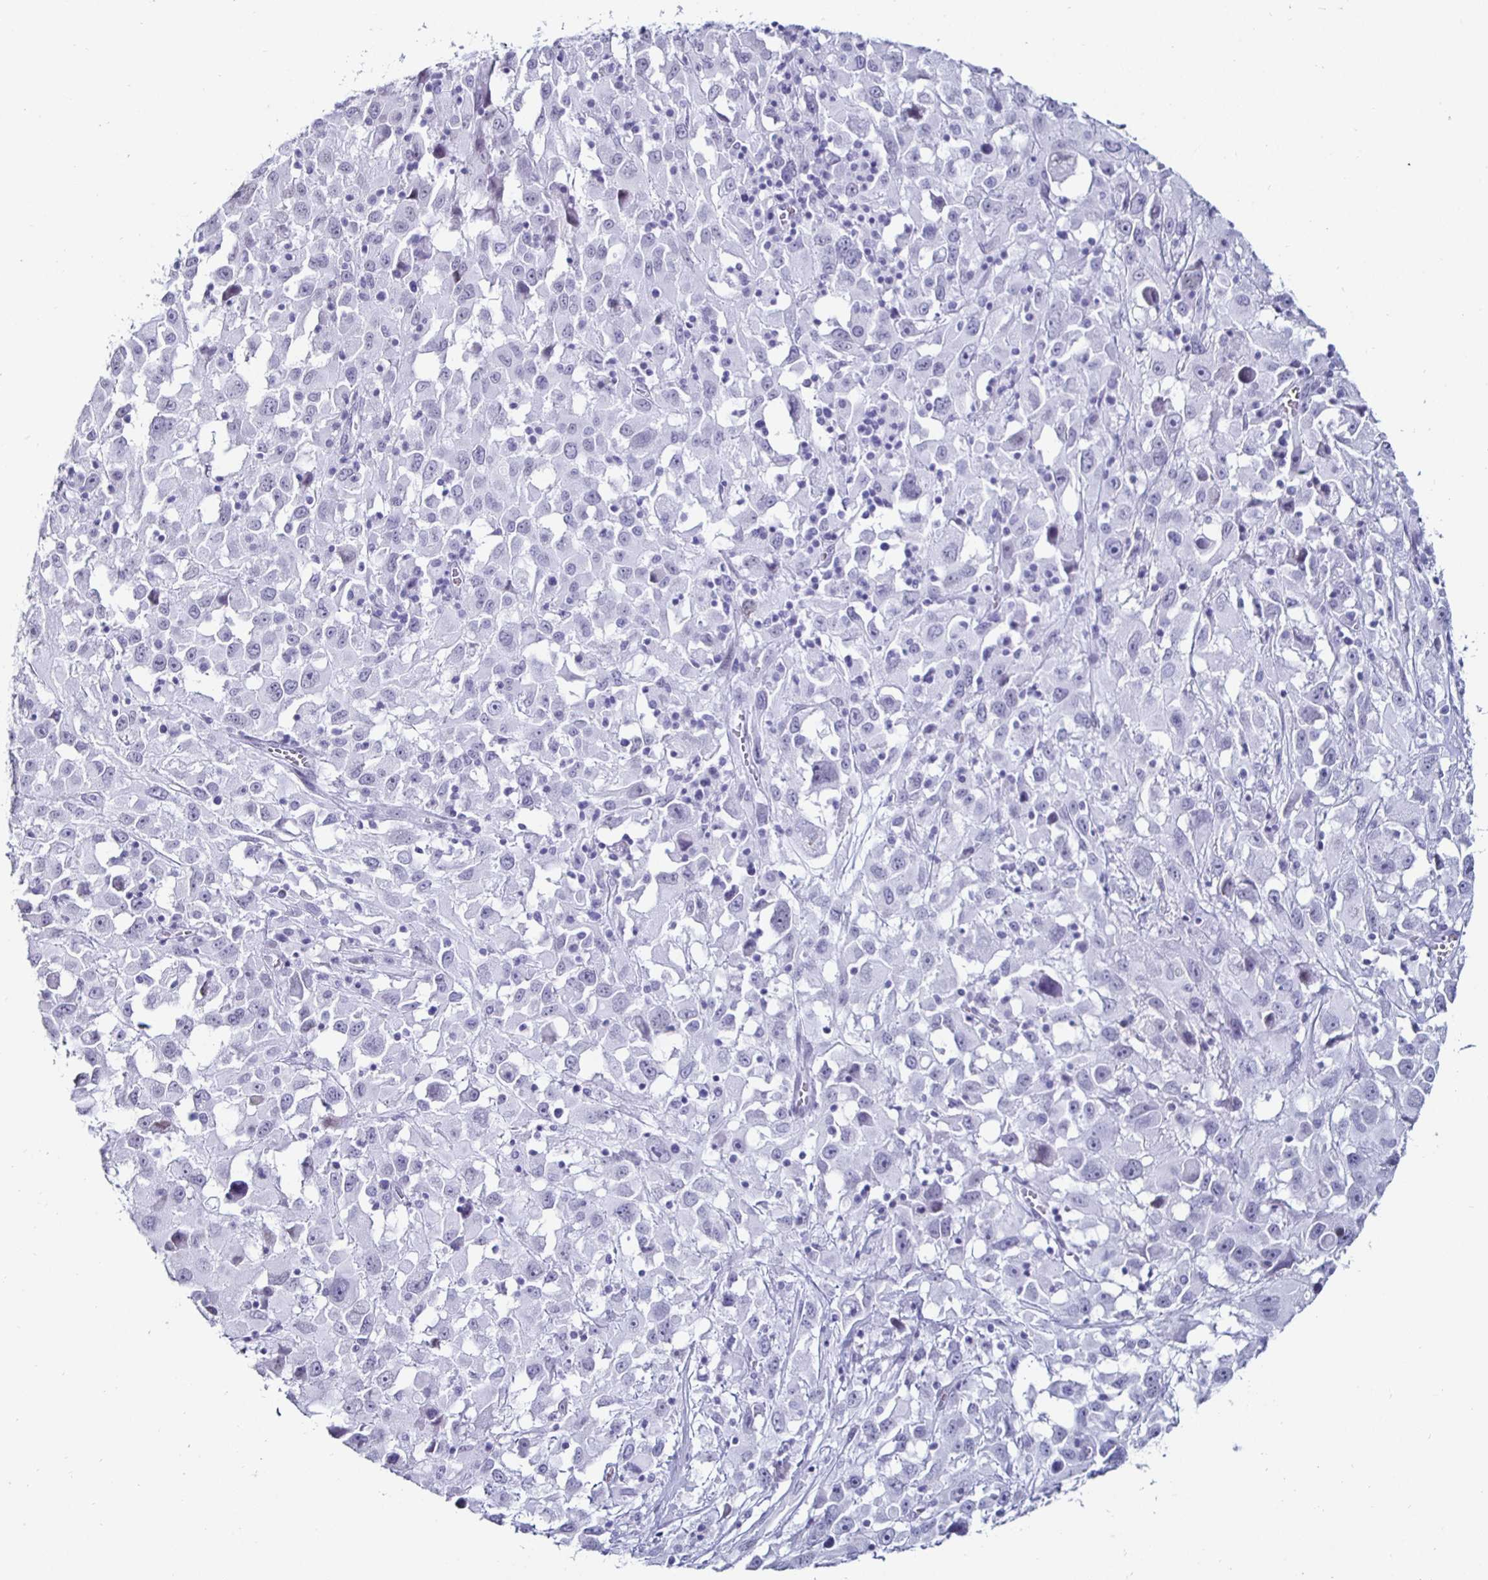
{"staining": {"intensity": "negative", "quantity": "none", "location": "none"}, "tissue": "melanoma", "cell_type": "Tumor cells", "image_type": "cancer", "snomed": [{"axis": "morphology", "description": "Malignant melanoma, Metastatic site"}, {"axis": "topography", "description": "Soft tissue"}], "caption": "Tumor cells are negative for protein expression in human melanoma.", "gene": "KRT4", "patient": {"sex": "male", "age": 50}}